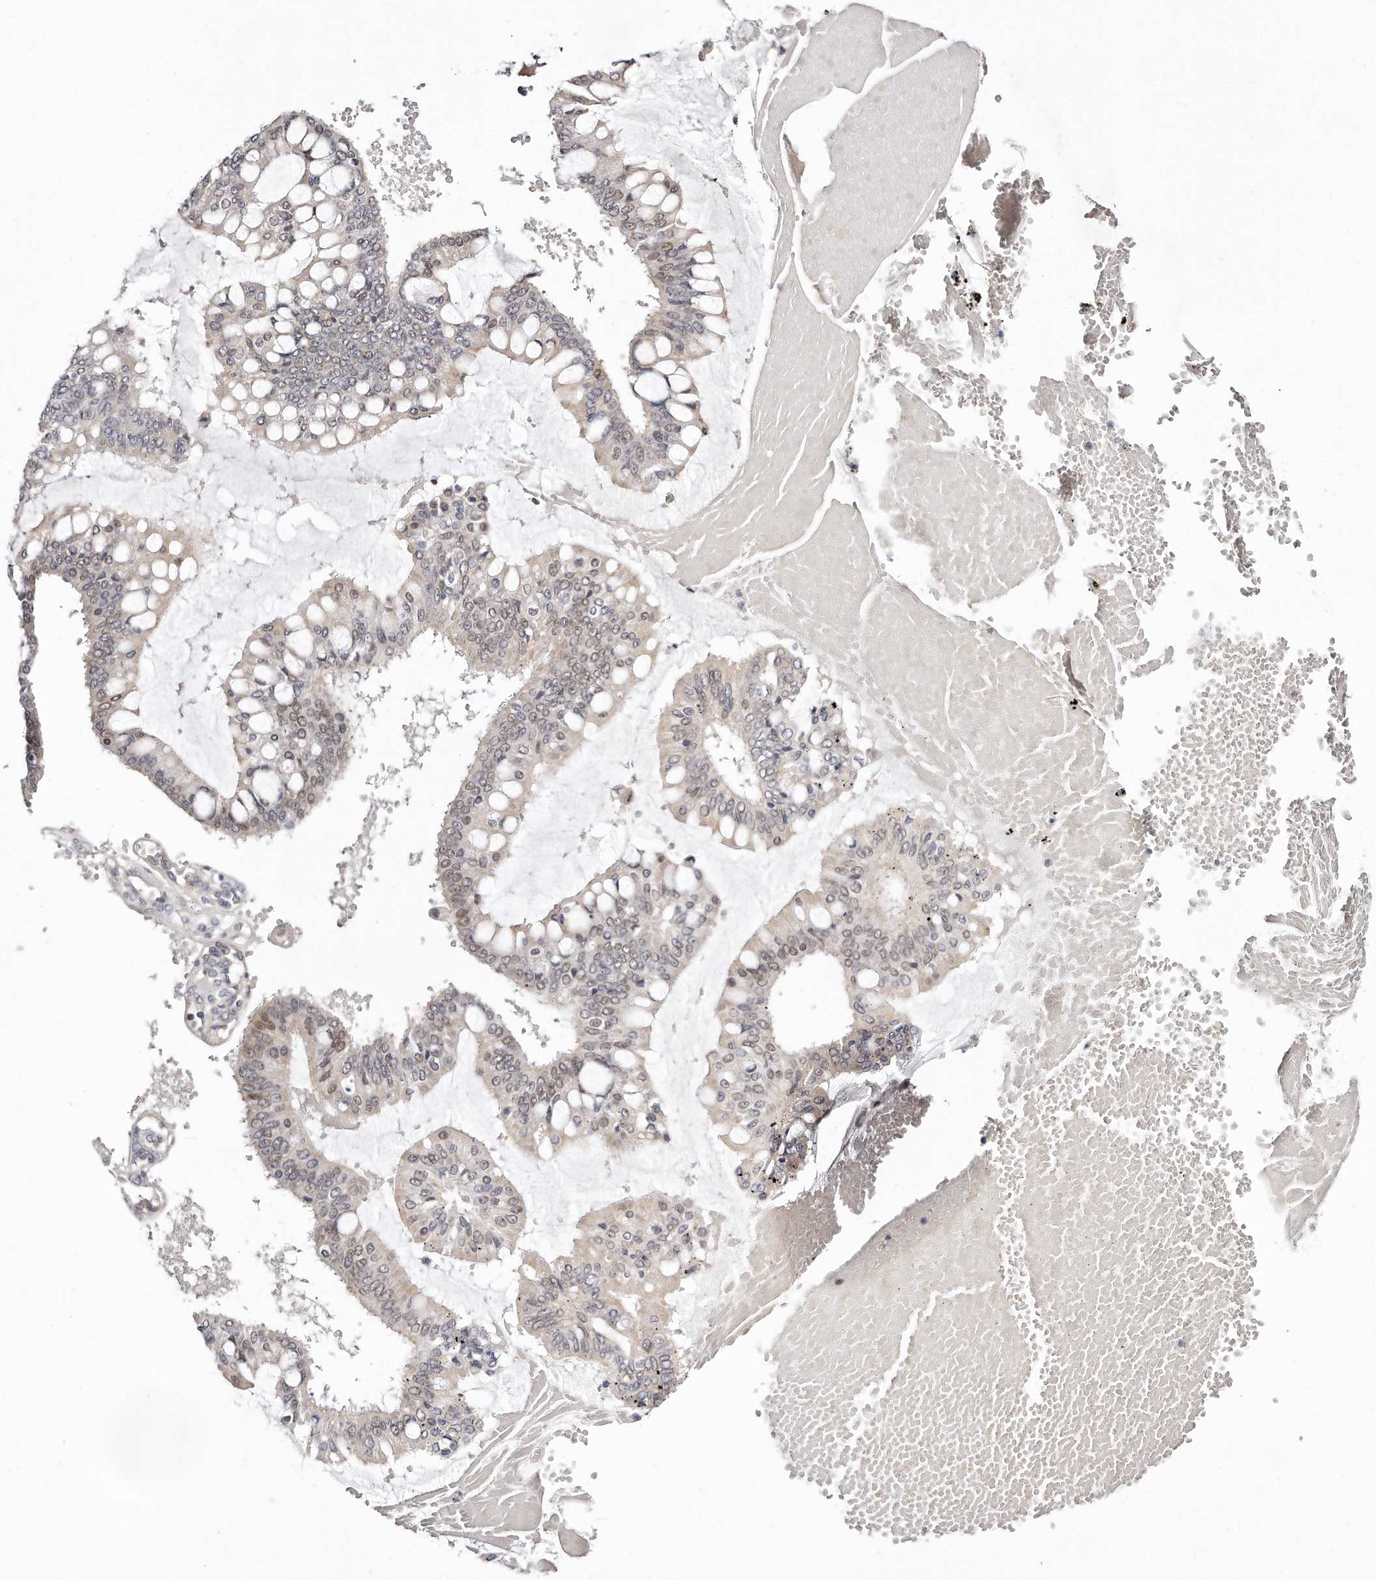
{"staining": {"intensity": "weak", "quantity": "<25%", "location": "nuclear"}, "tissue": "ovarian cancer", "cell_type": "Tumor cells", "image_type": "cancer", "snomed": [{"axis": "morphology", "description": "Cystadenocarcinoma, mucinous, NOS"}, {"axis": "topography", "description": "Ovary"}], "caption": "An IHC image of mucinous cystadenocarcinoma (ovarian) is shown. There is no staining in tumor cells of mucinous cystadenocarcinoma (ovarian). (IHC, brightfield microscopy, high magnification).", "gene": "CASZ1", "patient": {"sex": "female", "age": 73}}